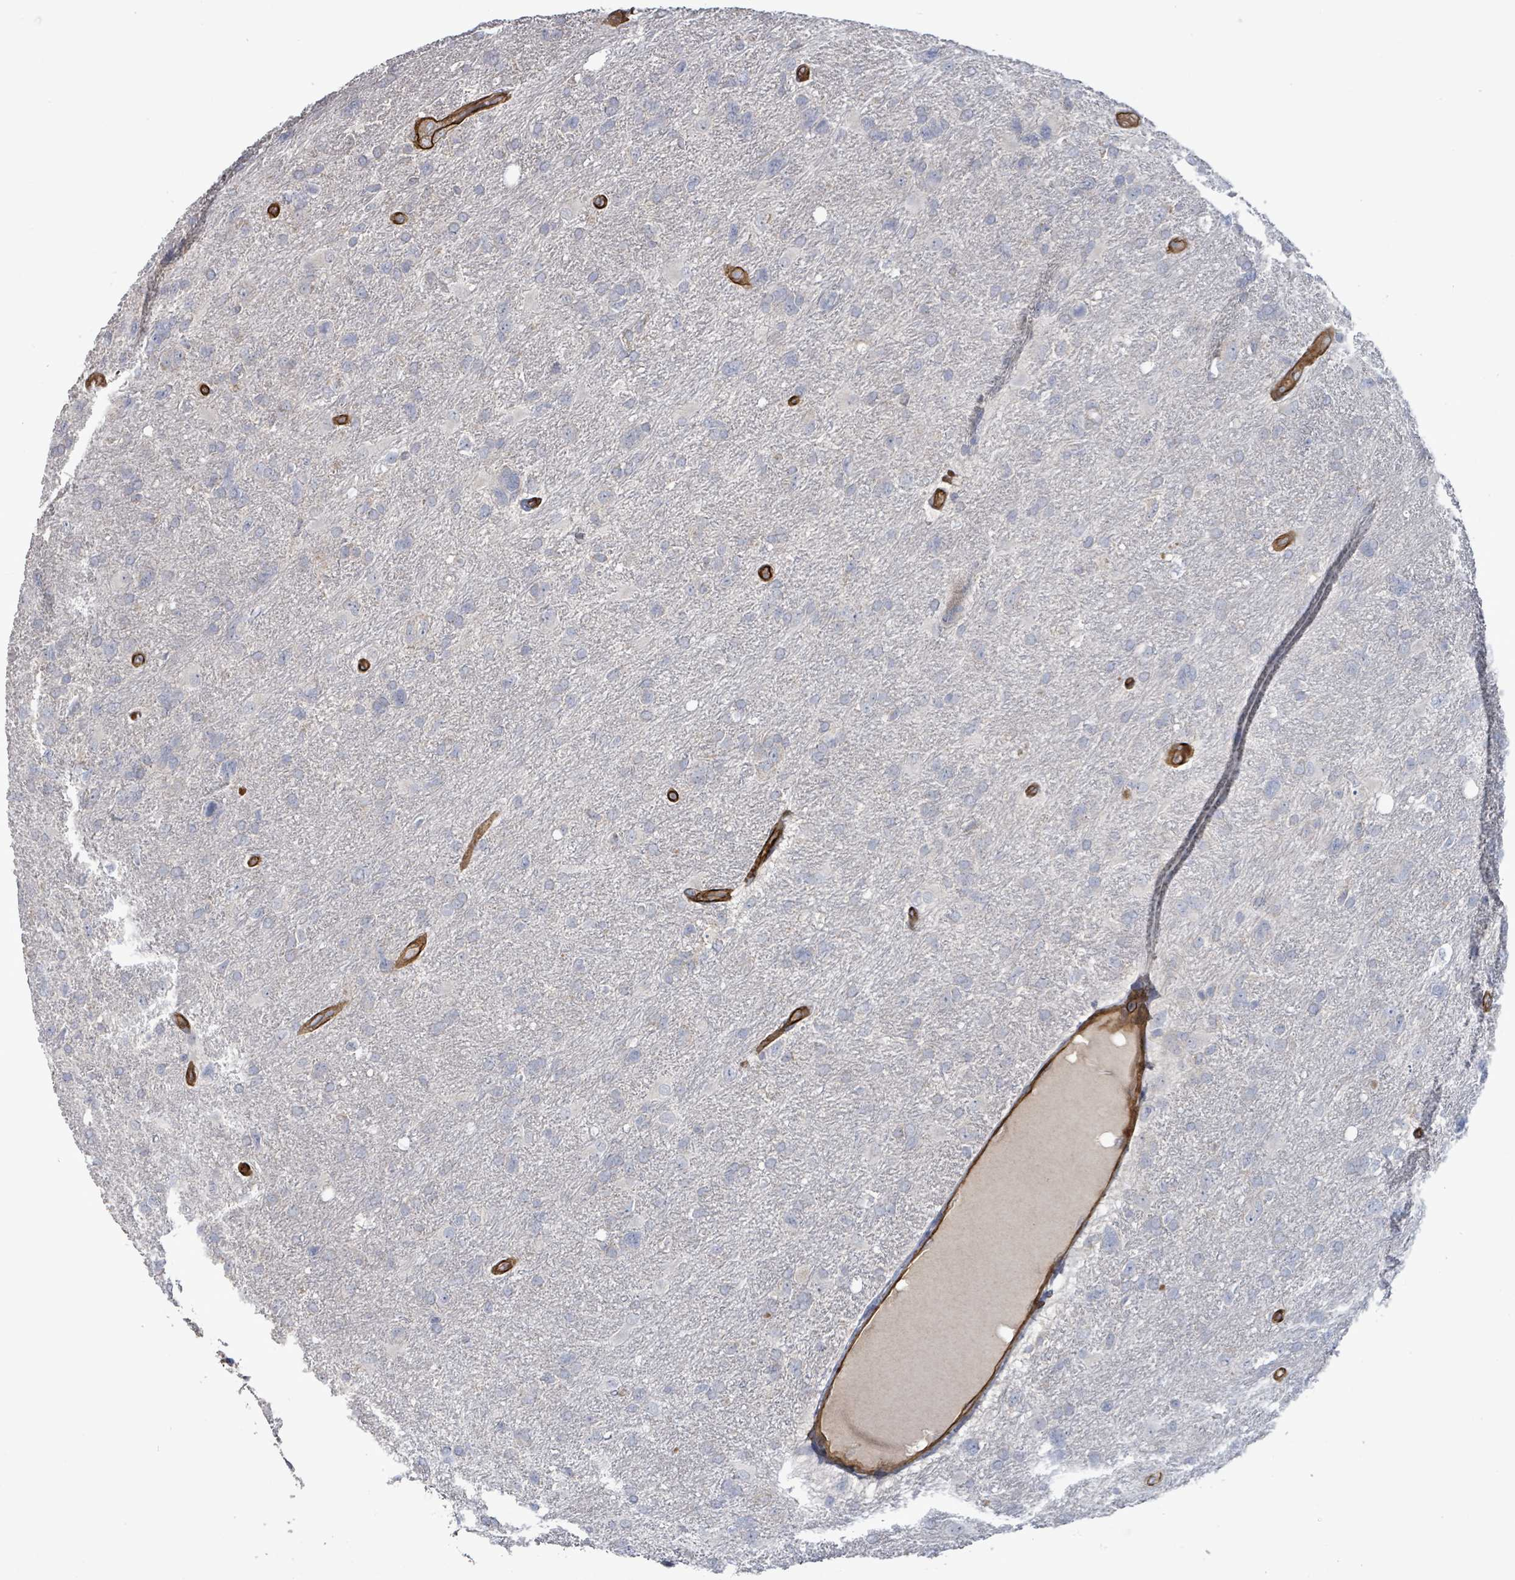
{"staining": {"intensity": "negative", "quantity": "none", "location": "none"}, "tissue": "glioma", "cell_type": "Tumor cells", "image_type": "cancer", "snomed": [{"axis": "morphology", "description": "Glioma, malignant, High grade"}, {"axis": "topography", "description": "Brain"}], "caption": "A photomicrograph of glioma stained for a protein reveals no brown staining in tumor cells.", "gene": "KANK3", "patient": {"sex": "male", "age": 61}}